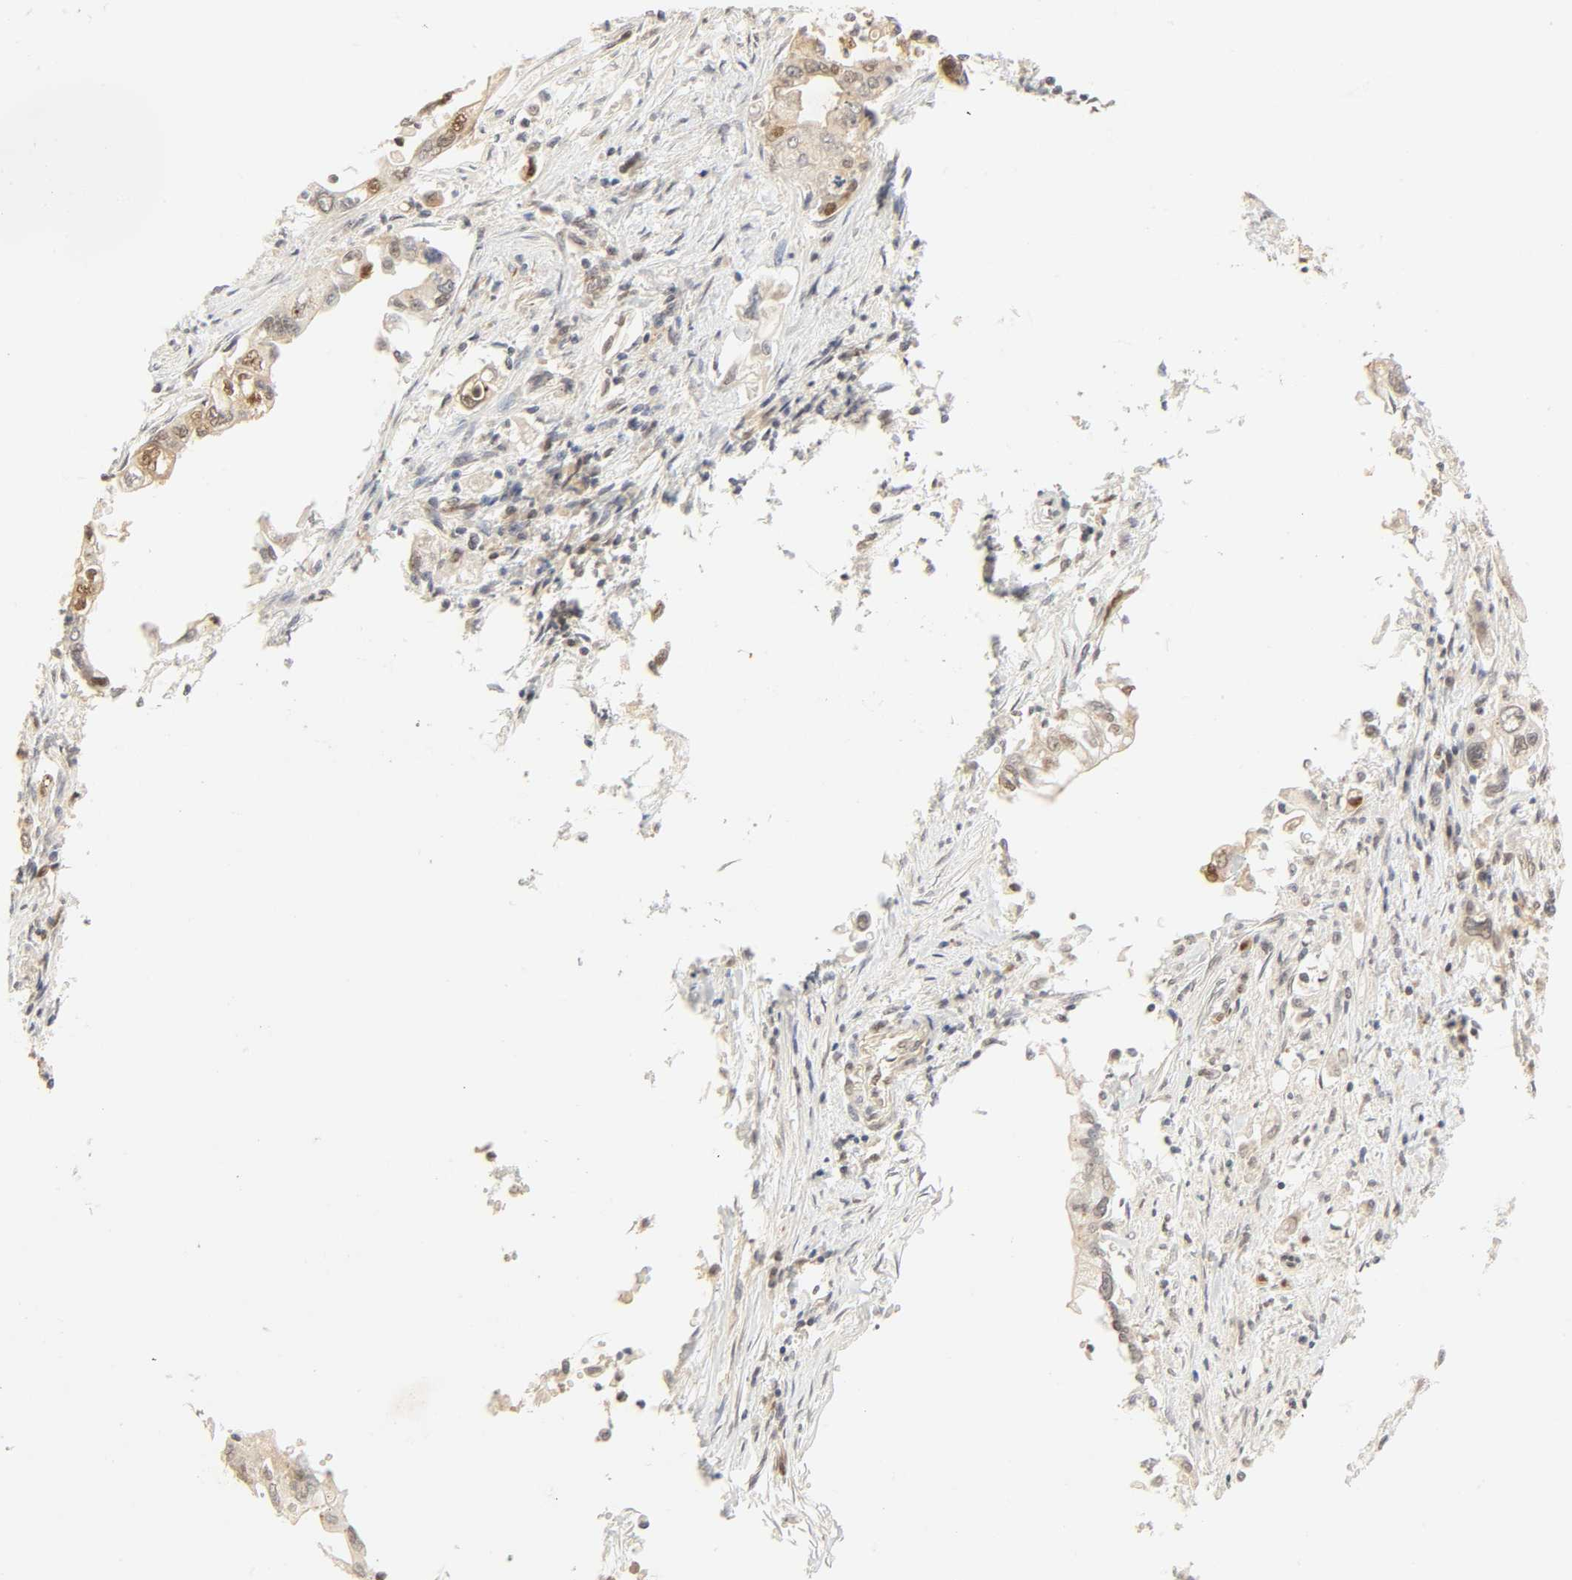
{"staining": {"intensity": "moderate", "quantity": "25%-75%", "location": "cytoplasmic/membranous,nuclear"}, "tissue": "pancreatic cancer", "cell_type": "Tumor cells", "image_type": "cancer", "snomed": [{"axis": "morphology", "description": "Normal tissue, NOS"}, {"axis": "topography", "description": "Pancreas"}], "caption": "Pancreatic cancer stained for a protein demonstrates moderate cytoplasmic/membranous and nuclear positivity in tumor cells.", "gene": "UBC", "patient": {"sex": "male", "age": 42}}